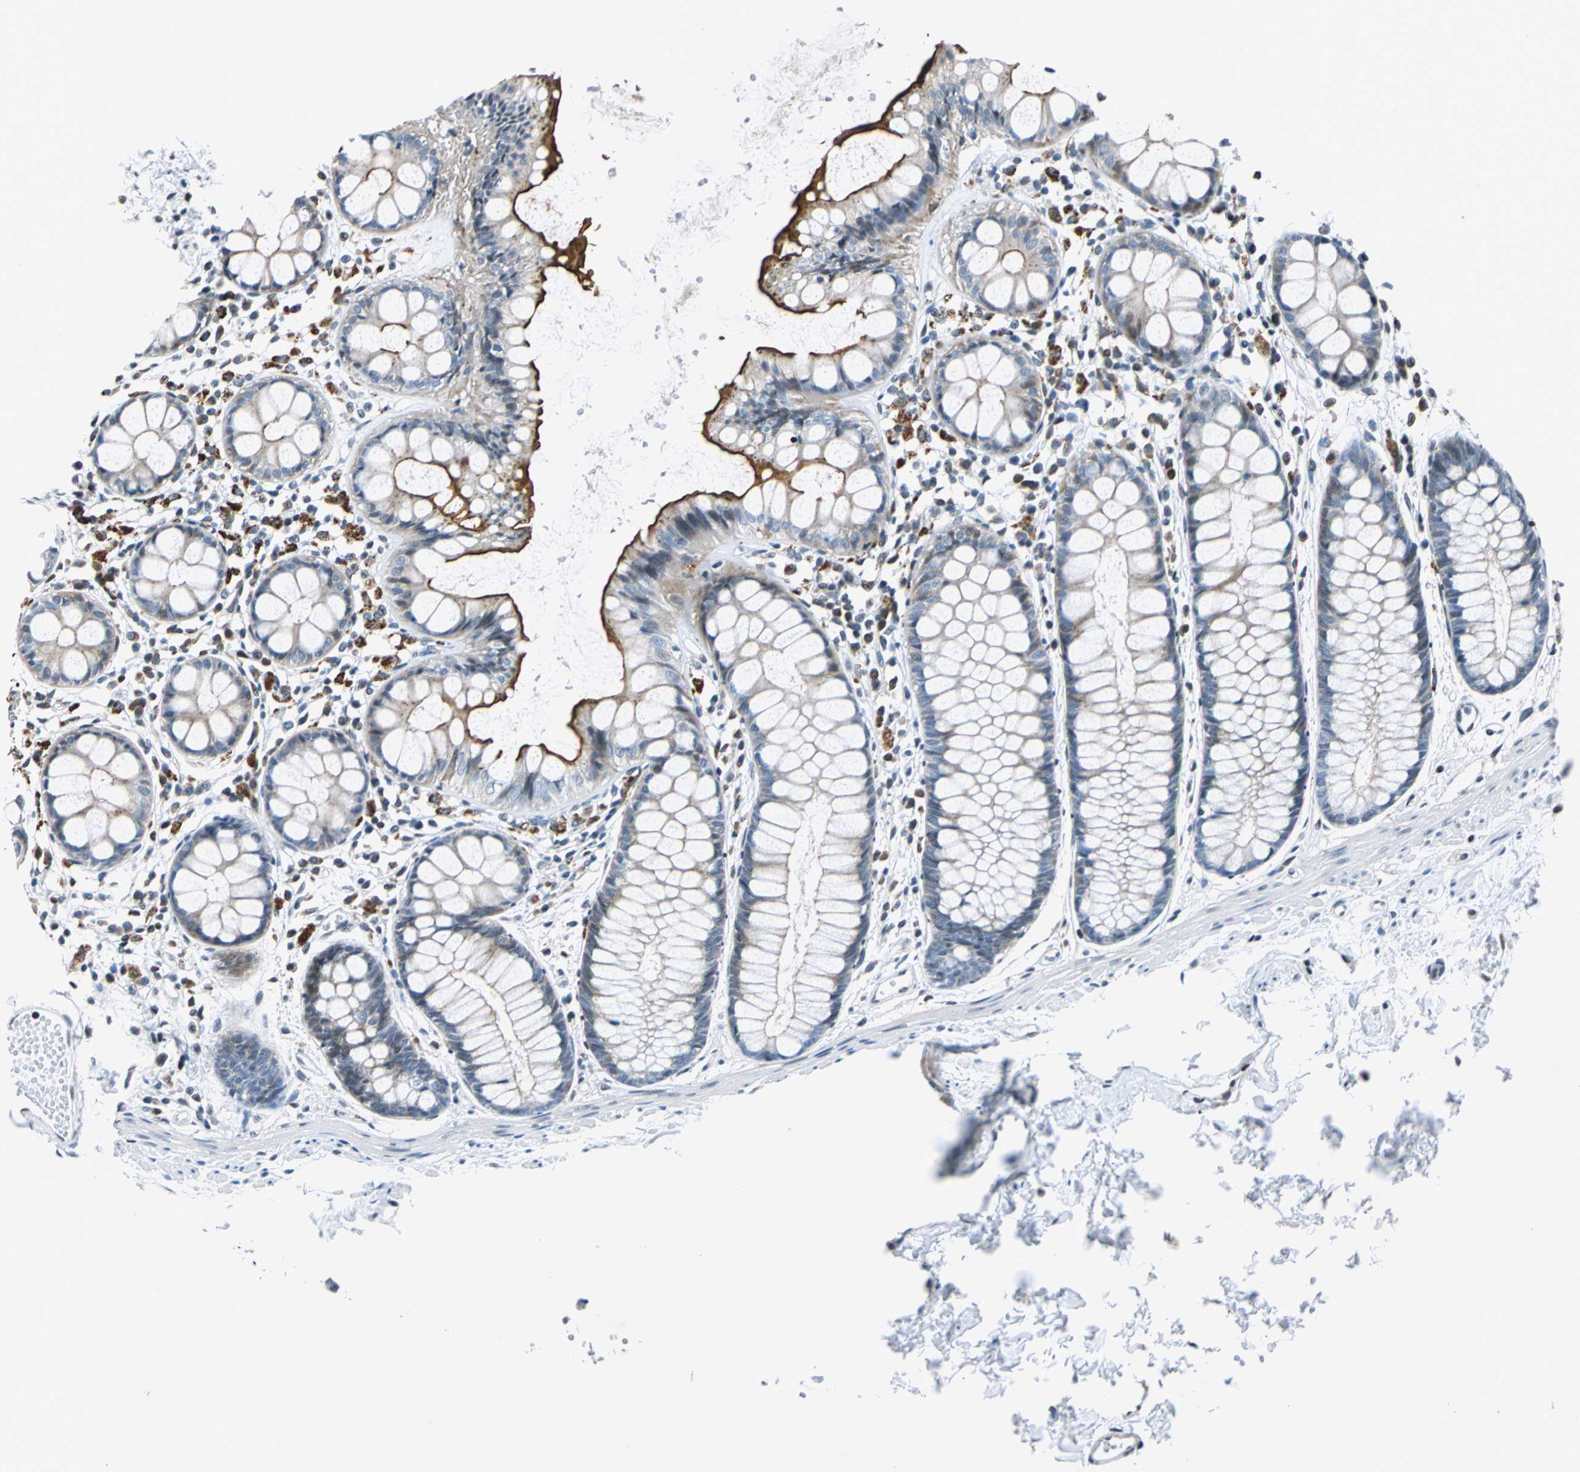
{"staining": {"intensity": "moderate", "quantity": "25%-75%", "location": "cytoplasmic/membranous"}, "tissue": "rectum", "cell_type": "Glandular cells", "image_type": "normal", "snomed": [{"axis": "morphology", "description": "Normal tissue, NOS"}, {"axis": "topography", "description": "Rectum"}], "caption": "Rectum stained with immunohistochemistry reveals moderate cytoplasmic/membranous expression in about 25%-75% of glandular cells. (brown staining indicates protein expression, while blue staining denotes nuclei).", "gene": "HCFC2", "patient": {"sex": "female", "age": 66}}